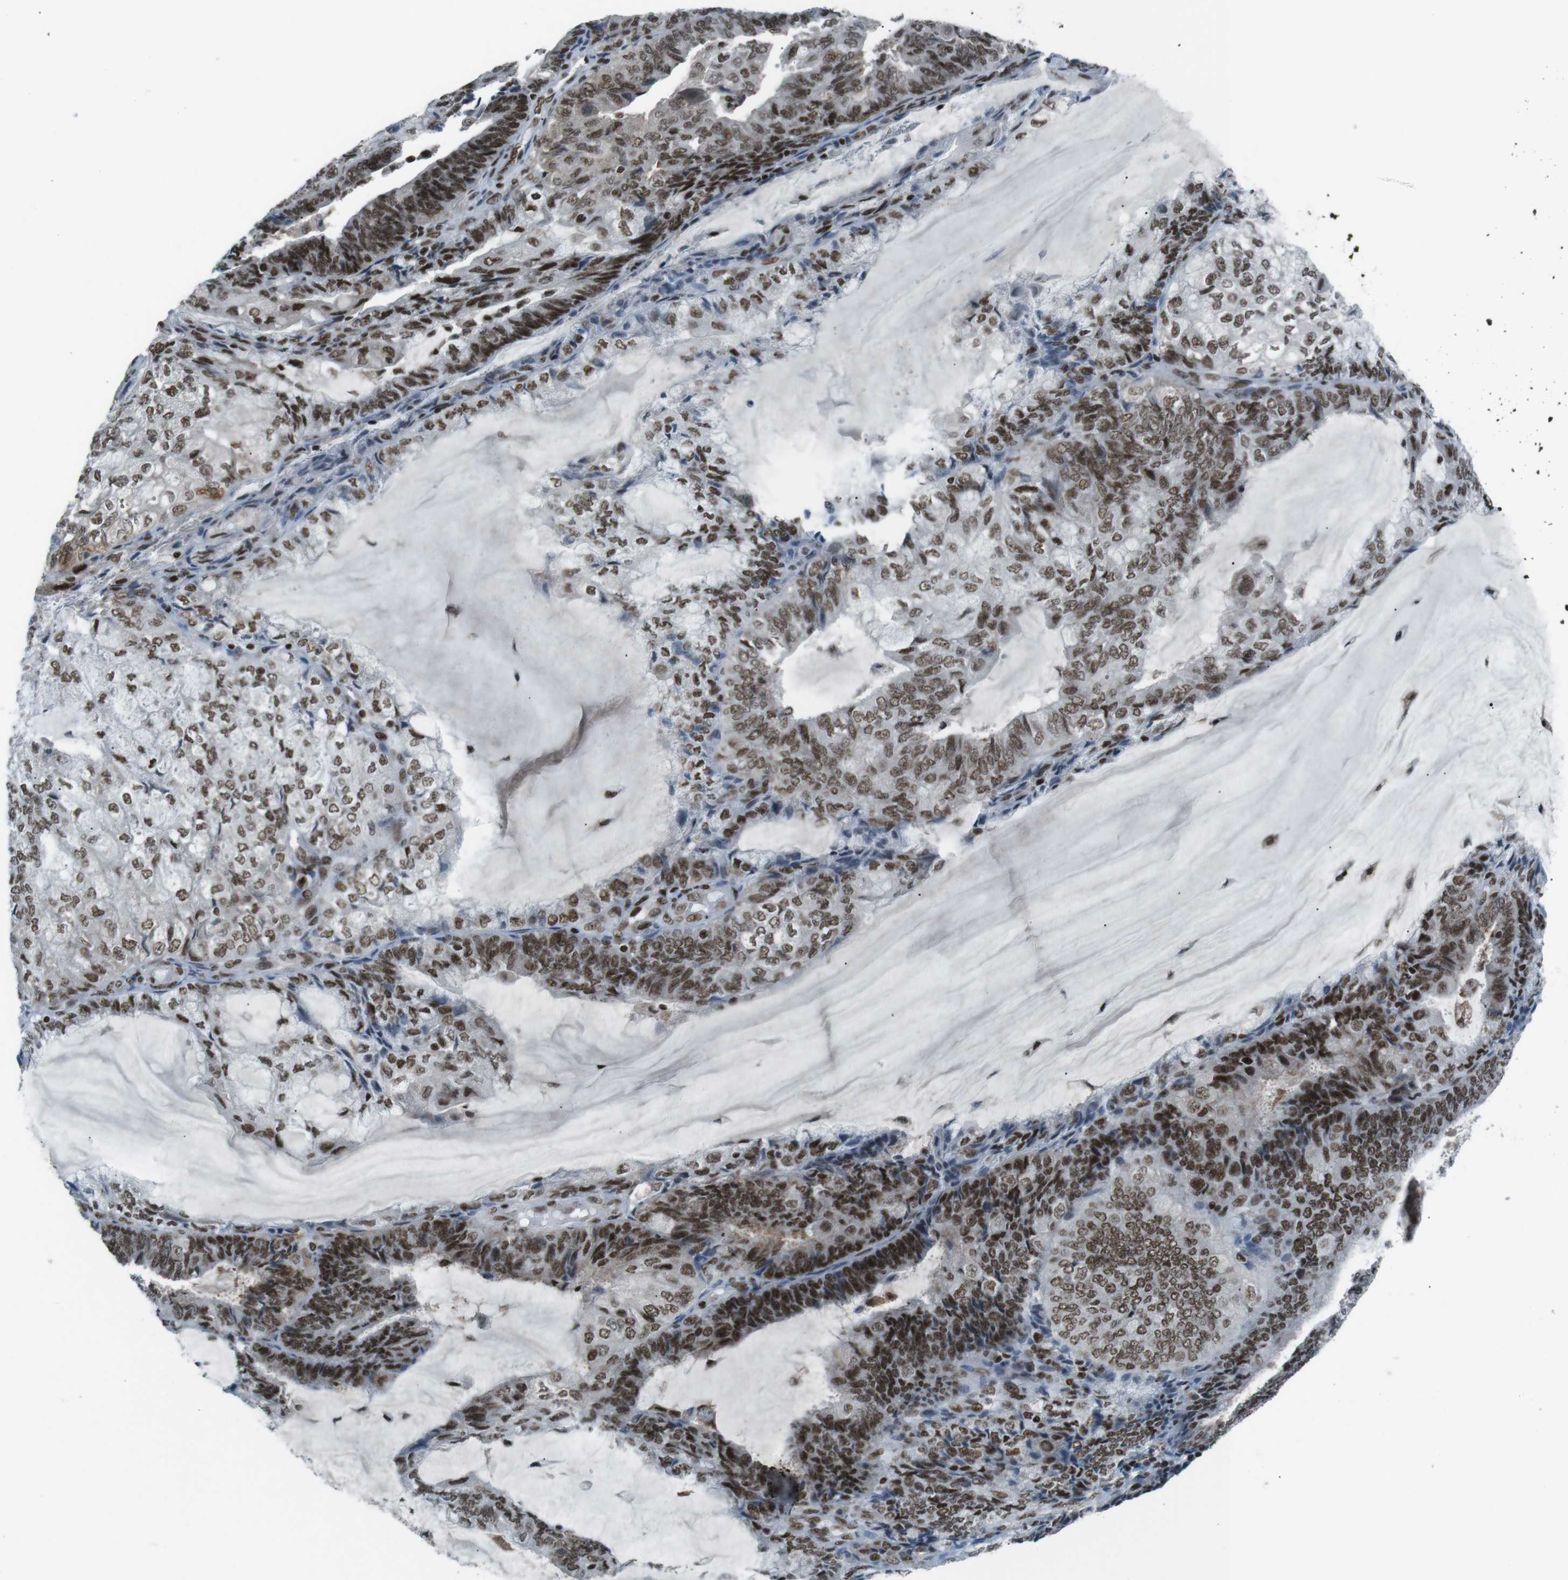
{"staining": {"intensity": "strong", "quantity": ">75%", "location": "nuclear"}, "tissue": "endometrial cancer", "cell_type": "Tumor cells", "image_type": "cancer", "snomed": [{"axis": "morphology", "description": "Adenocarcinoma, NOS"}, {"axis": "topography", "description": "Endometrium"}], "caption": "Brown immunohistochemical staining in endometrial adenocarcinoma shows strong nuclear staining in about >75% of tumor cells.", "gene": "TAF1", "patient": {"sex": "female", "age": 81}}